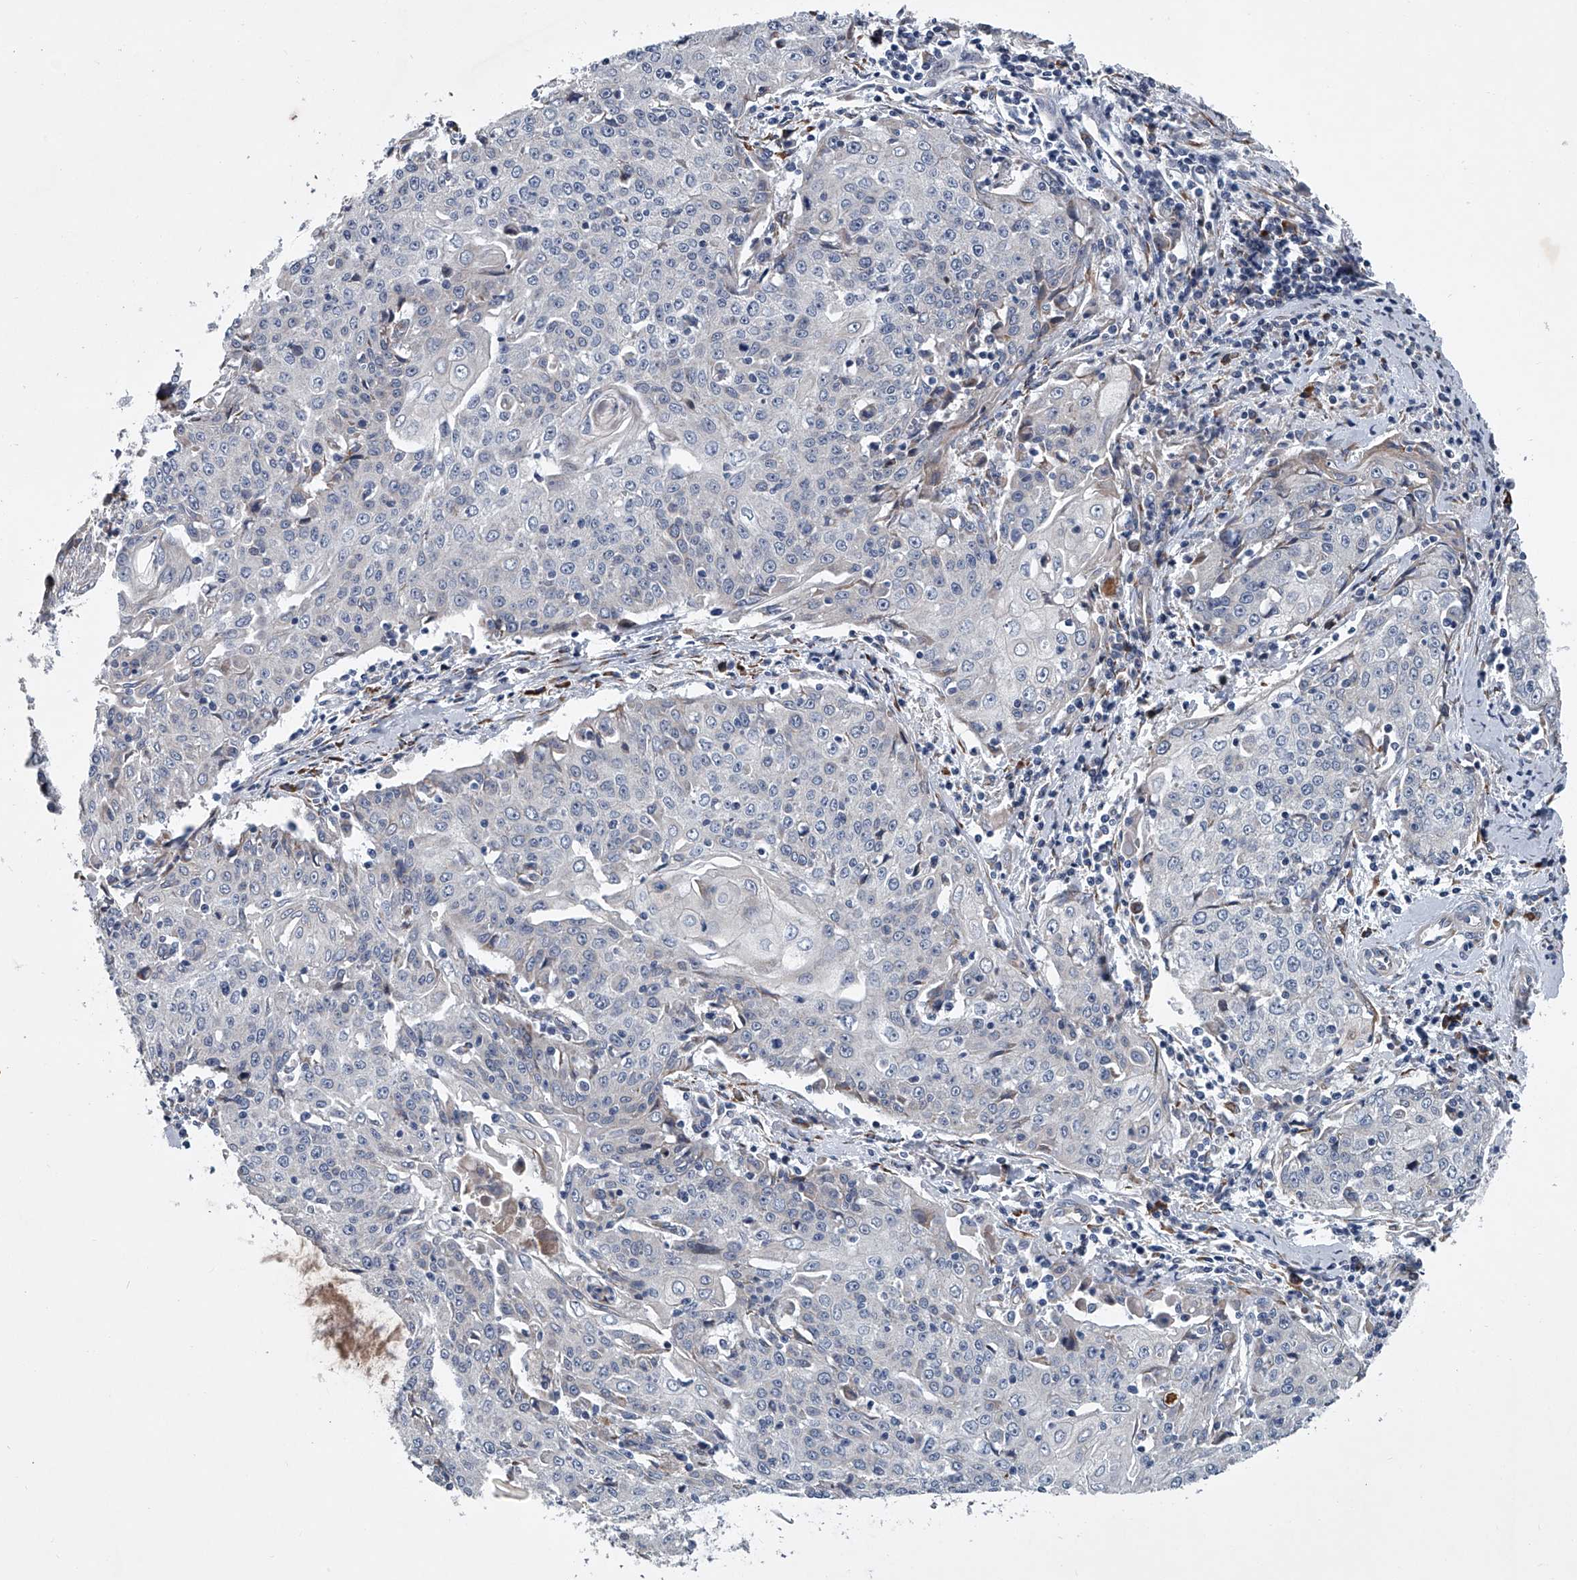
{"staining": {"intensity": "negative", "quantity": "none", "location": "none"}, "tissue": "cervical cancer", "cell_type": "Tumor cells", "image_type": "cancer", "snomed": [{"axis": "morphology", "description": "Squamous cell carcinoma, NOS"}, {"axis": "topography", "description": "Cervix"}], "caption": "Immunohistochemistry image of cervical cancer stained for a protein (brown), which exhibits no positivity in tumor cells. (Brightfield microscopy of DAB IHC at high magnification).", "gene": "ABCG1", "patient": {"sex": "female", "age": 48}}